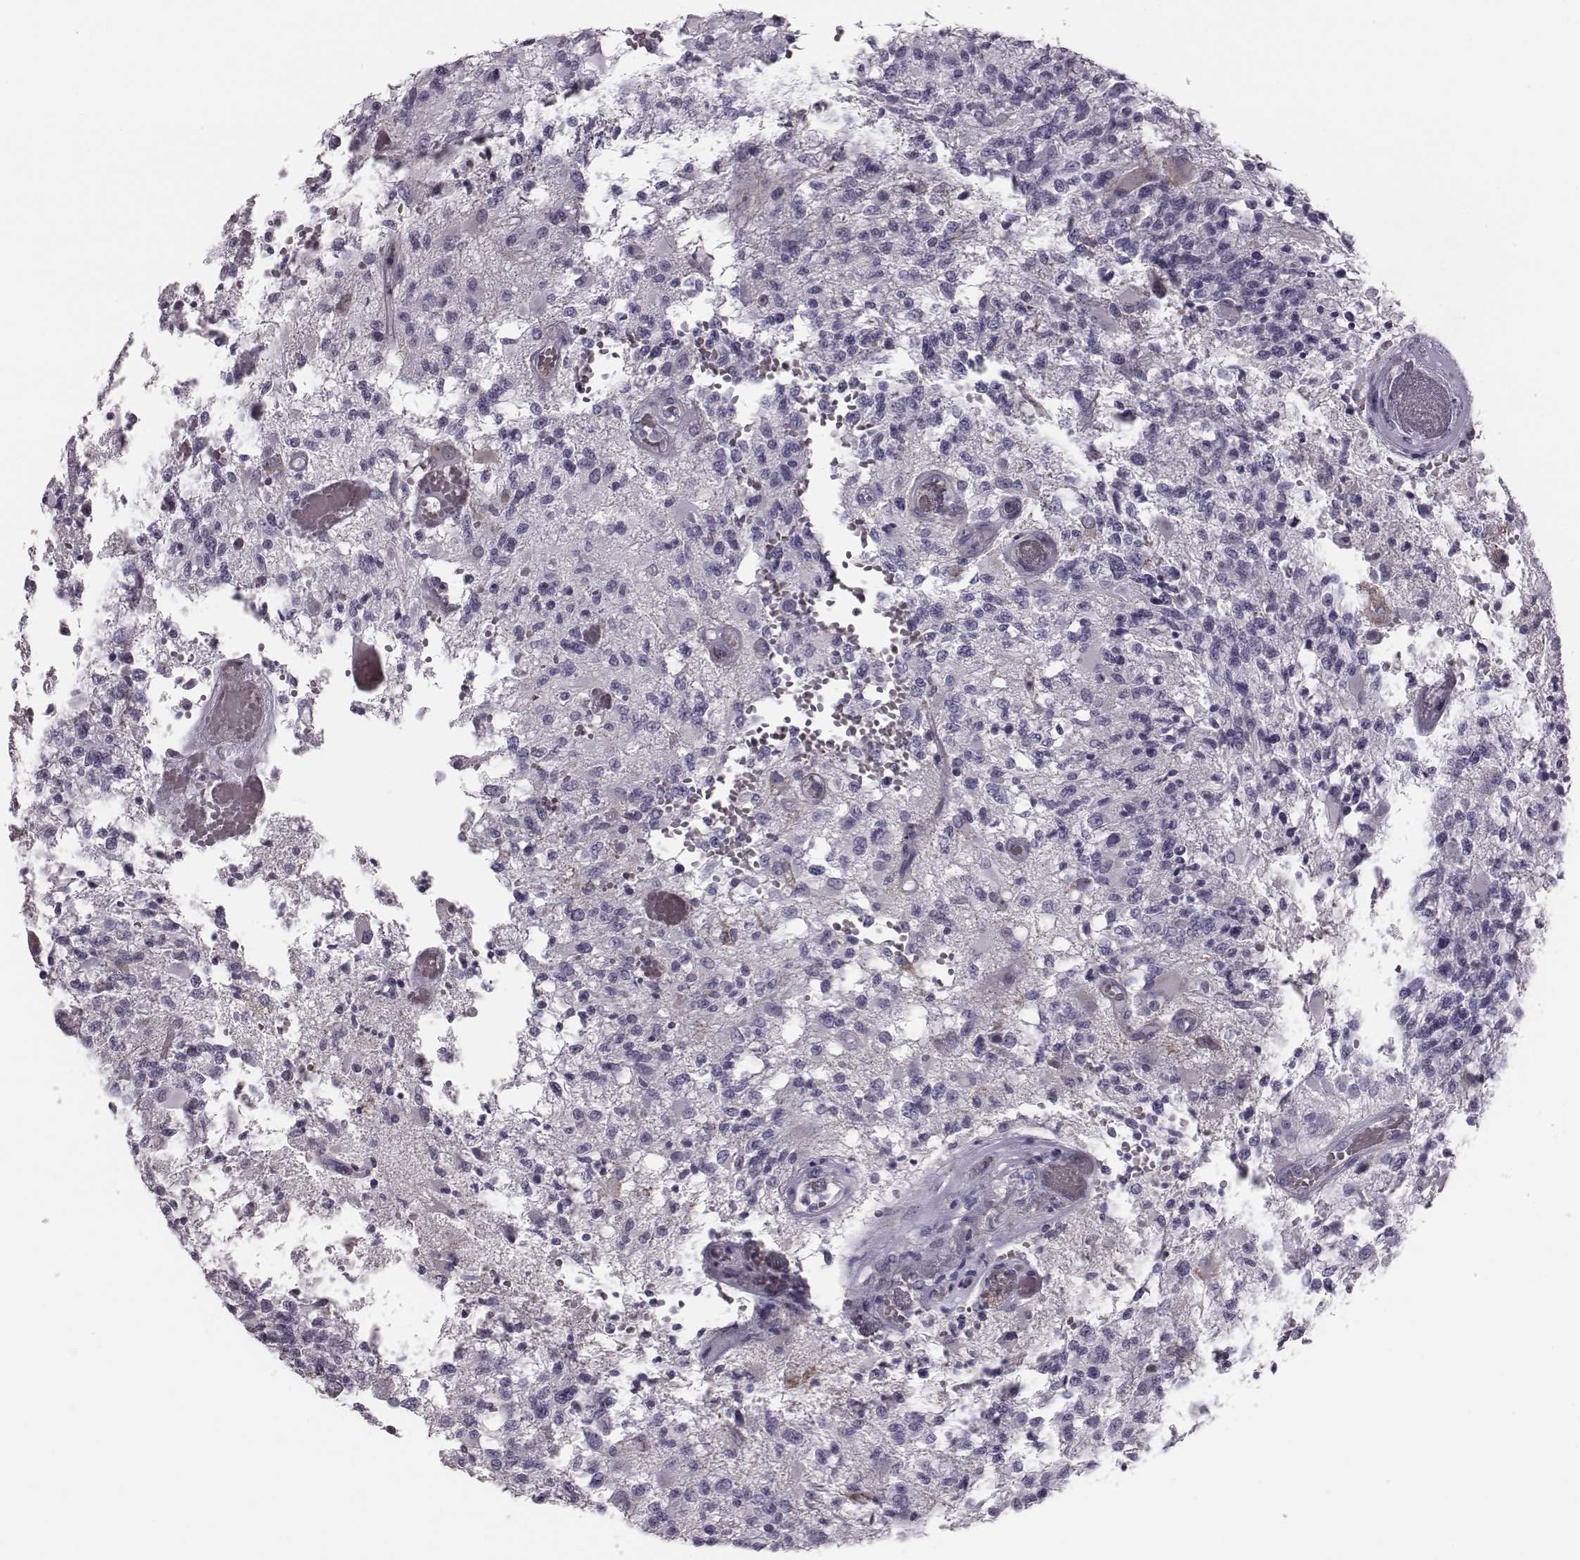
{"staining": {"intensity": "negative", "quantity": "none", "location": "none"}, "tissue": "glioma", "cell_type": "Tumor cells", "image_type": "cancer", "snomed": [{"axis": "morphology", "description": "Glioma, malignant, High grade"}, {"axis": "topography", "description": "Brain"}], "caption": "IHC histopathology image of malignant glioma (high-grade) stained for a protein (brown), which displays no positivity in tumor cells.", "gene": "CRISP1", "patient": {"sex": "female", "age": 63}}